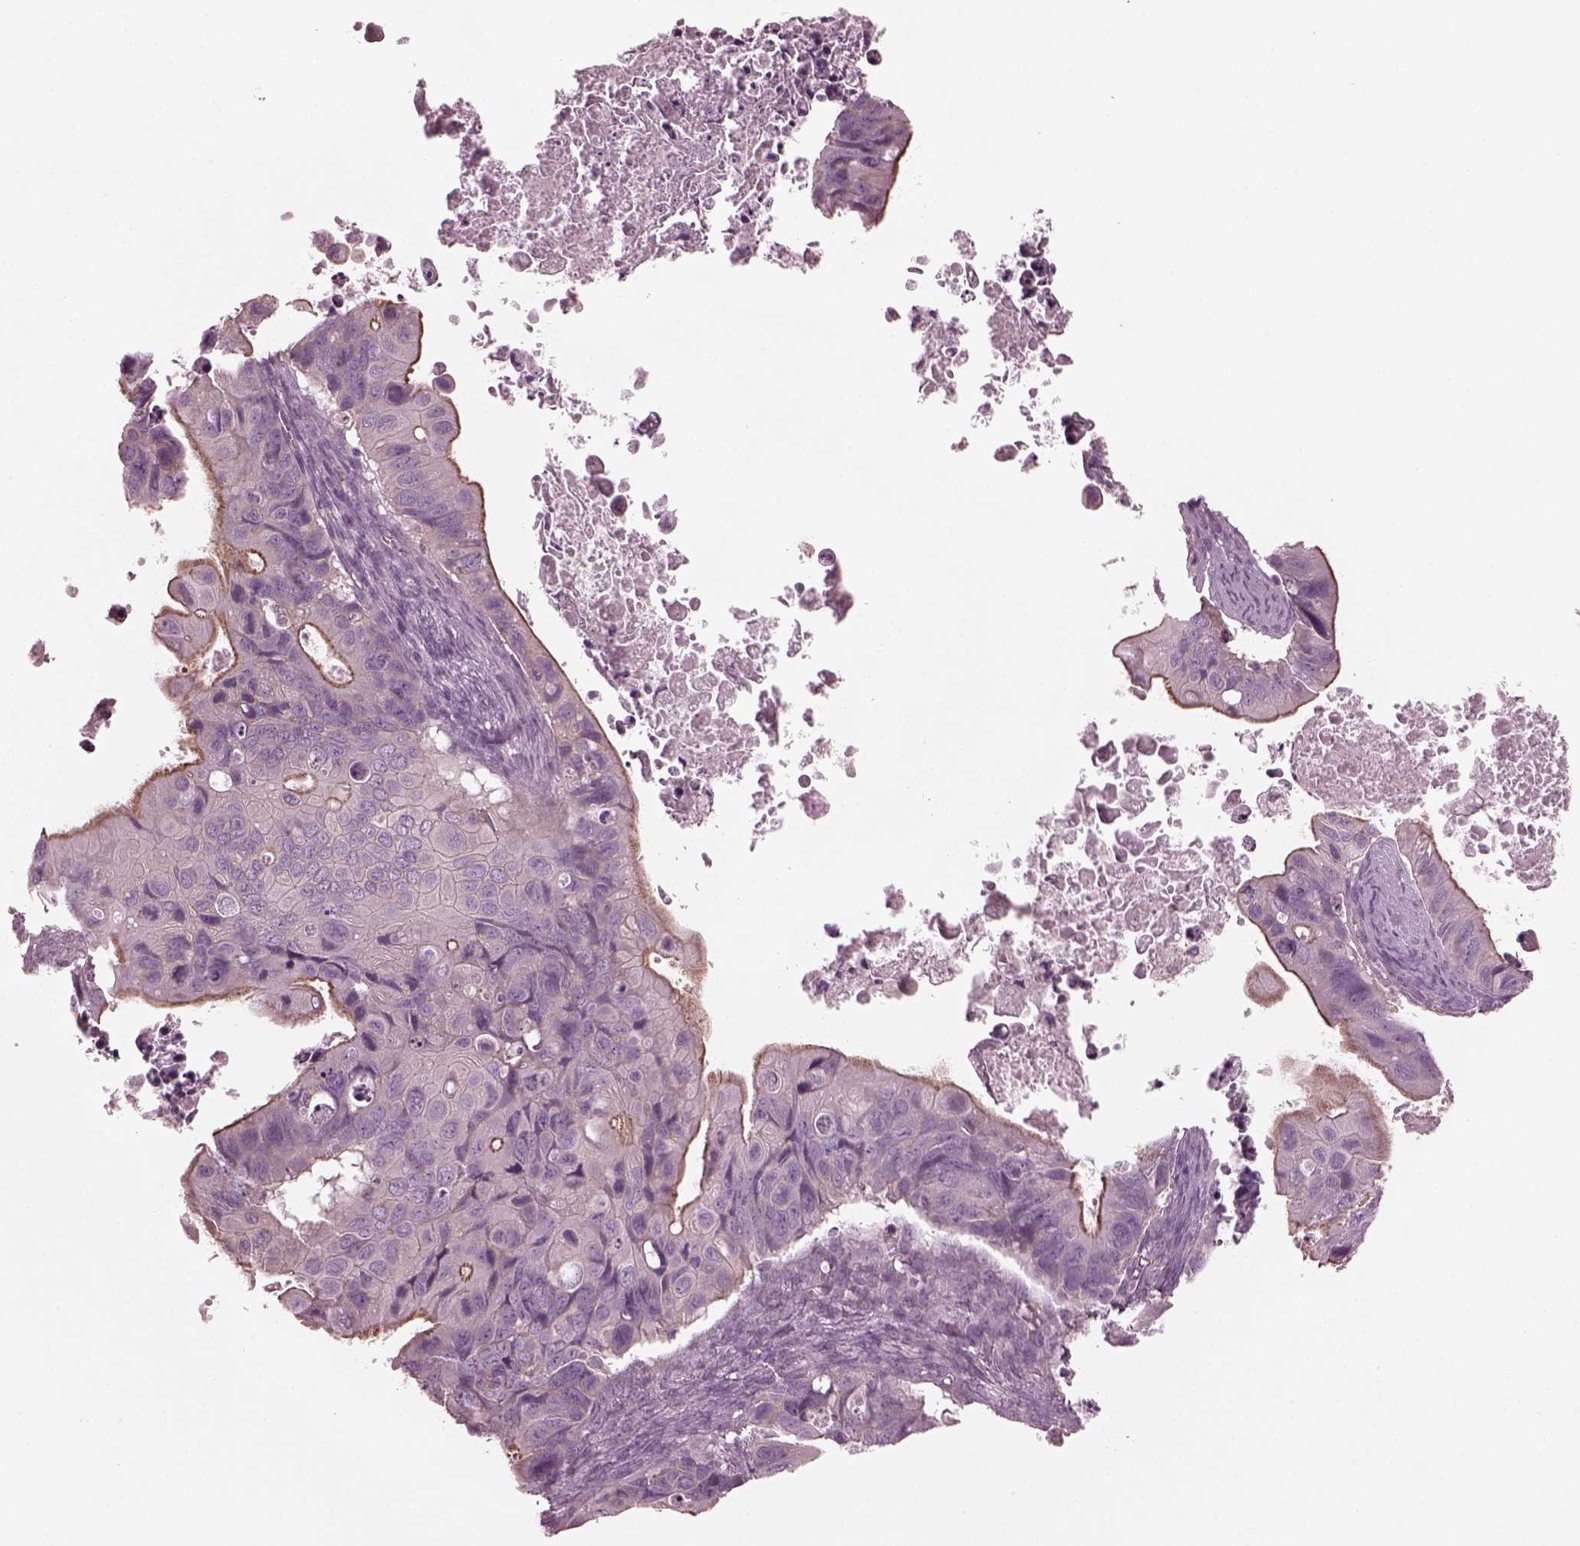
{"staining": {"intensity": "moderate", "quantity": "25%-75%", "location": "cytoplasmic/membranous"}, "tissue": "ovarian cancer", "cell_type": "Tumor cells", "image_type": "cancer", "snomed": [{"axis": "morphology", "description": "Cystadenocarcinoma, mucinous, NOS"}, {"axis": "topography", "description": "Ovary"}], "caption": "Ovarian mucinous cystadenocarcinoma stained with immunohistochemistry demonstrates moderate cytoplasmic/membranous expression in about 25%-75% of tumor cells.", "gene": "ODAD1", "patient": {"sex": "female", "age": 64}}